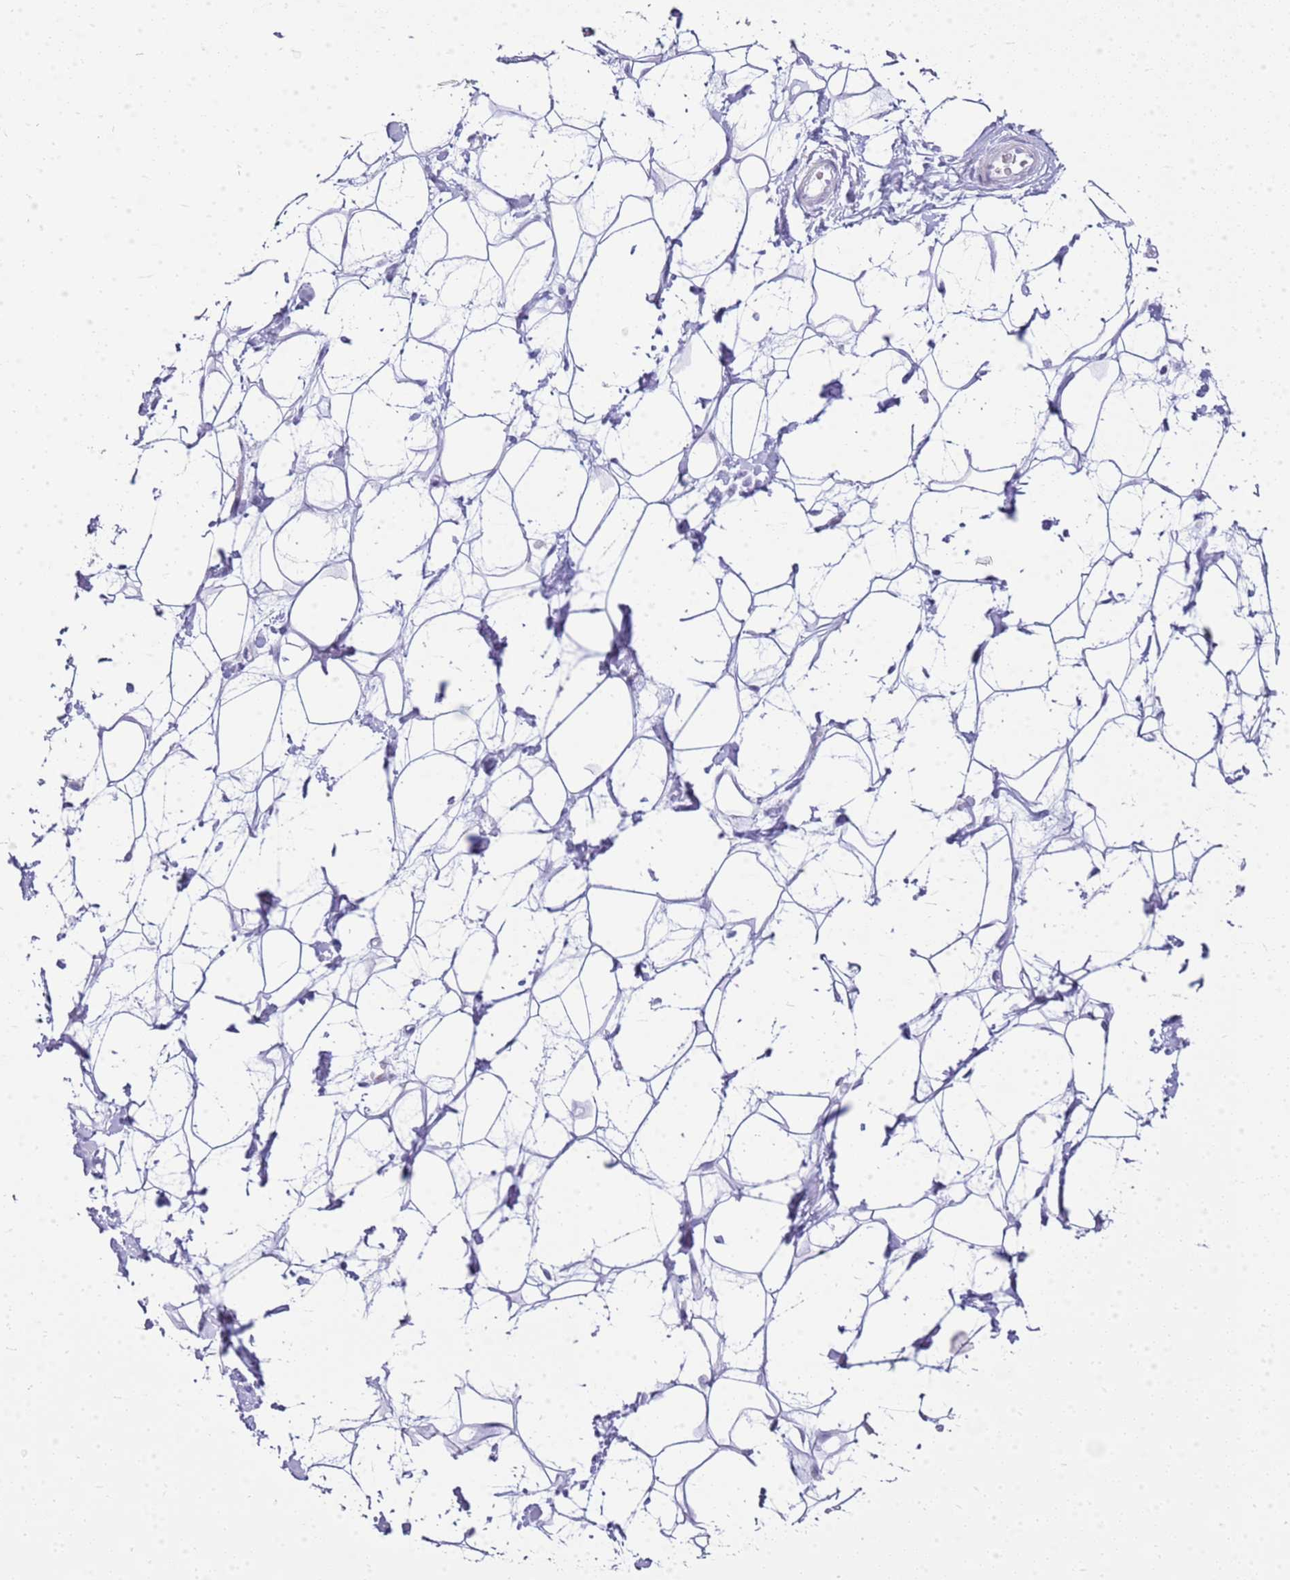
{"staining": {"intensity": "negative", "quantity": "none", "location": "none"}, "tissue": "adipose tissue", "cell_type": "Adipocytes", "image_type": "normal", "snomed": [{"axis": "morphology", "description": "Normal tissue, NOS"}, {"axis": "topography", "description": "Breast"}], "caption": "This micrograph is of normal adipose tissue stained with immunohistochemistry (IHC) to label a protein in brown with the nuclei are counter-stained blue. There is no staining in adipocytes.", "gene": "CA8", "patient": {"sex": "female", "age": 26}}